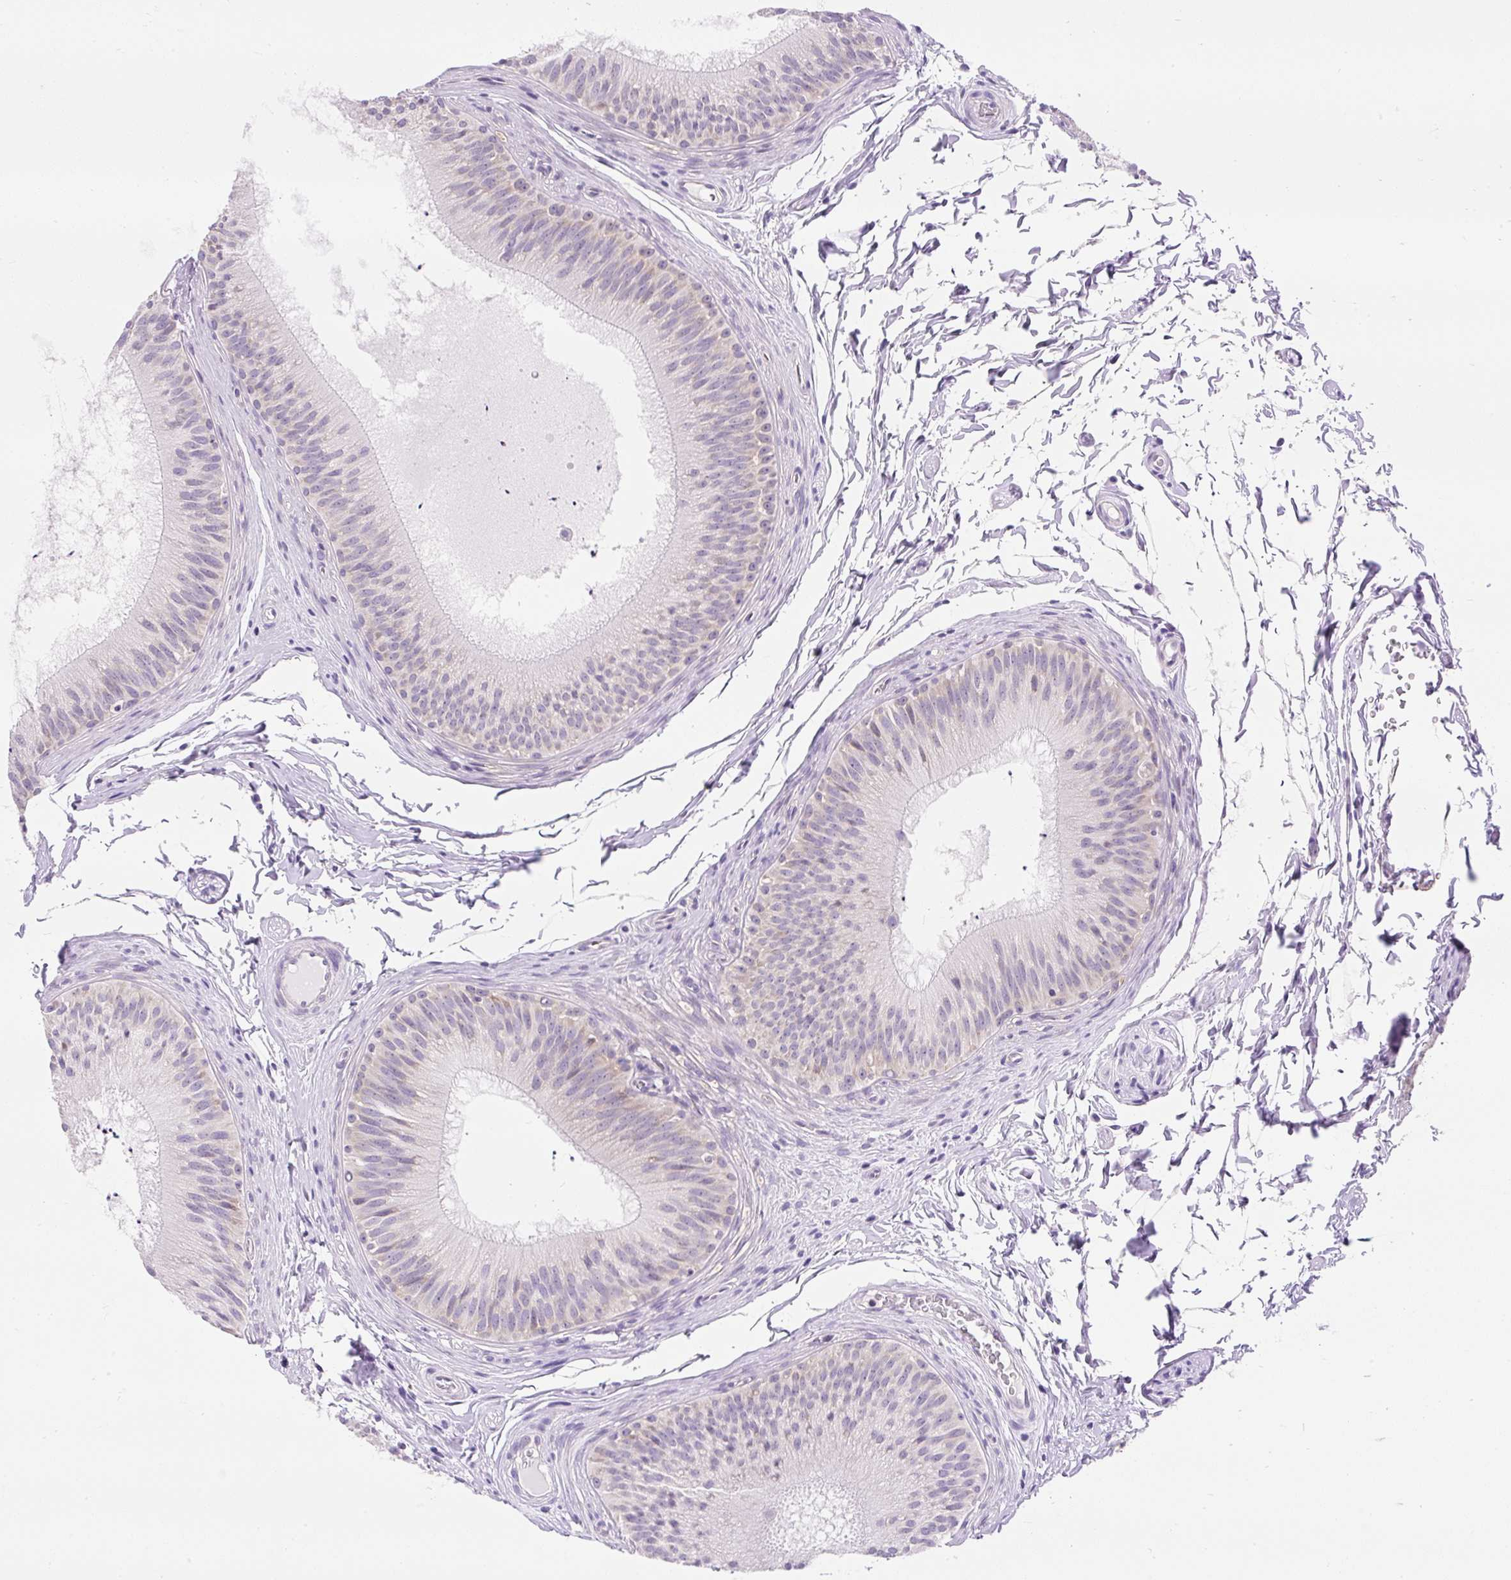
{"staining": {"intensity": "moderate", "quantity": "<25%", "location": "cytoplasmic/membranous"}, "tissue": "epididymis", "cell_type": "Glandular cells", "image_type": "normal", "snomed": [{"axis": "morphology", "description": "Normal tissue, NOS"}, {"axis": "topography", "description": "Epididymis"}], "caption": "A high-resolution histopathology image shows immunohistochemistry staining of unremarkable epididymis, which reveals moderate cytoplasmic/membranous positivity in approximately <25% of glandular cells.", "gene": "GPR45", "patient": {"sex": "male", "age": 24}}